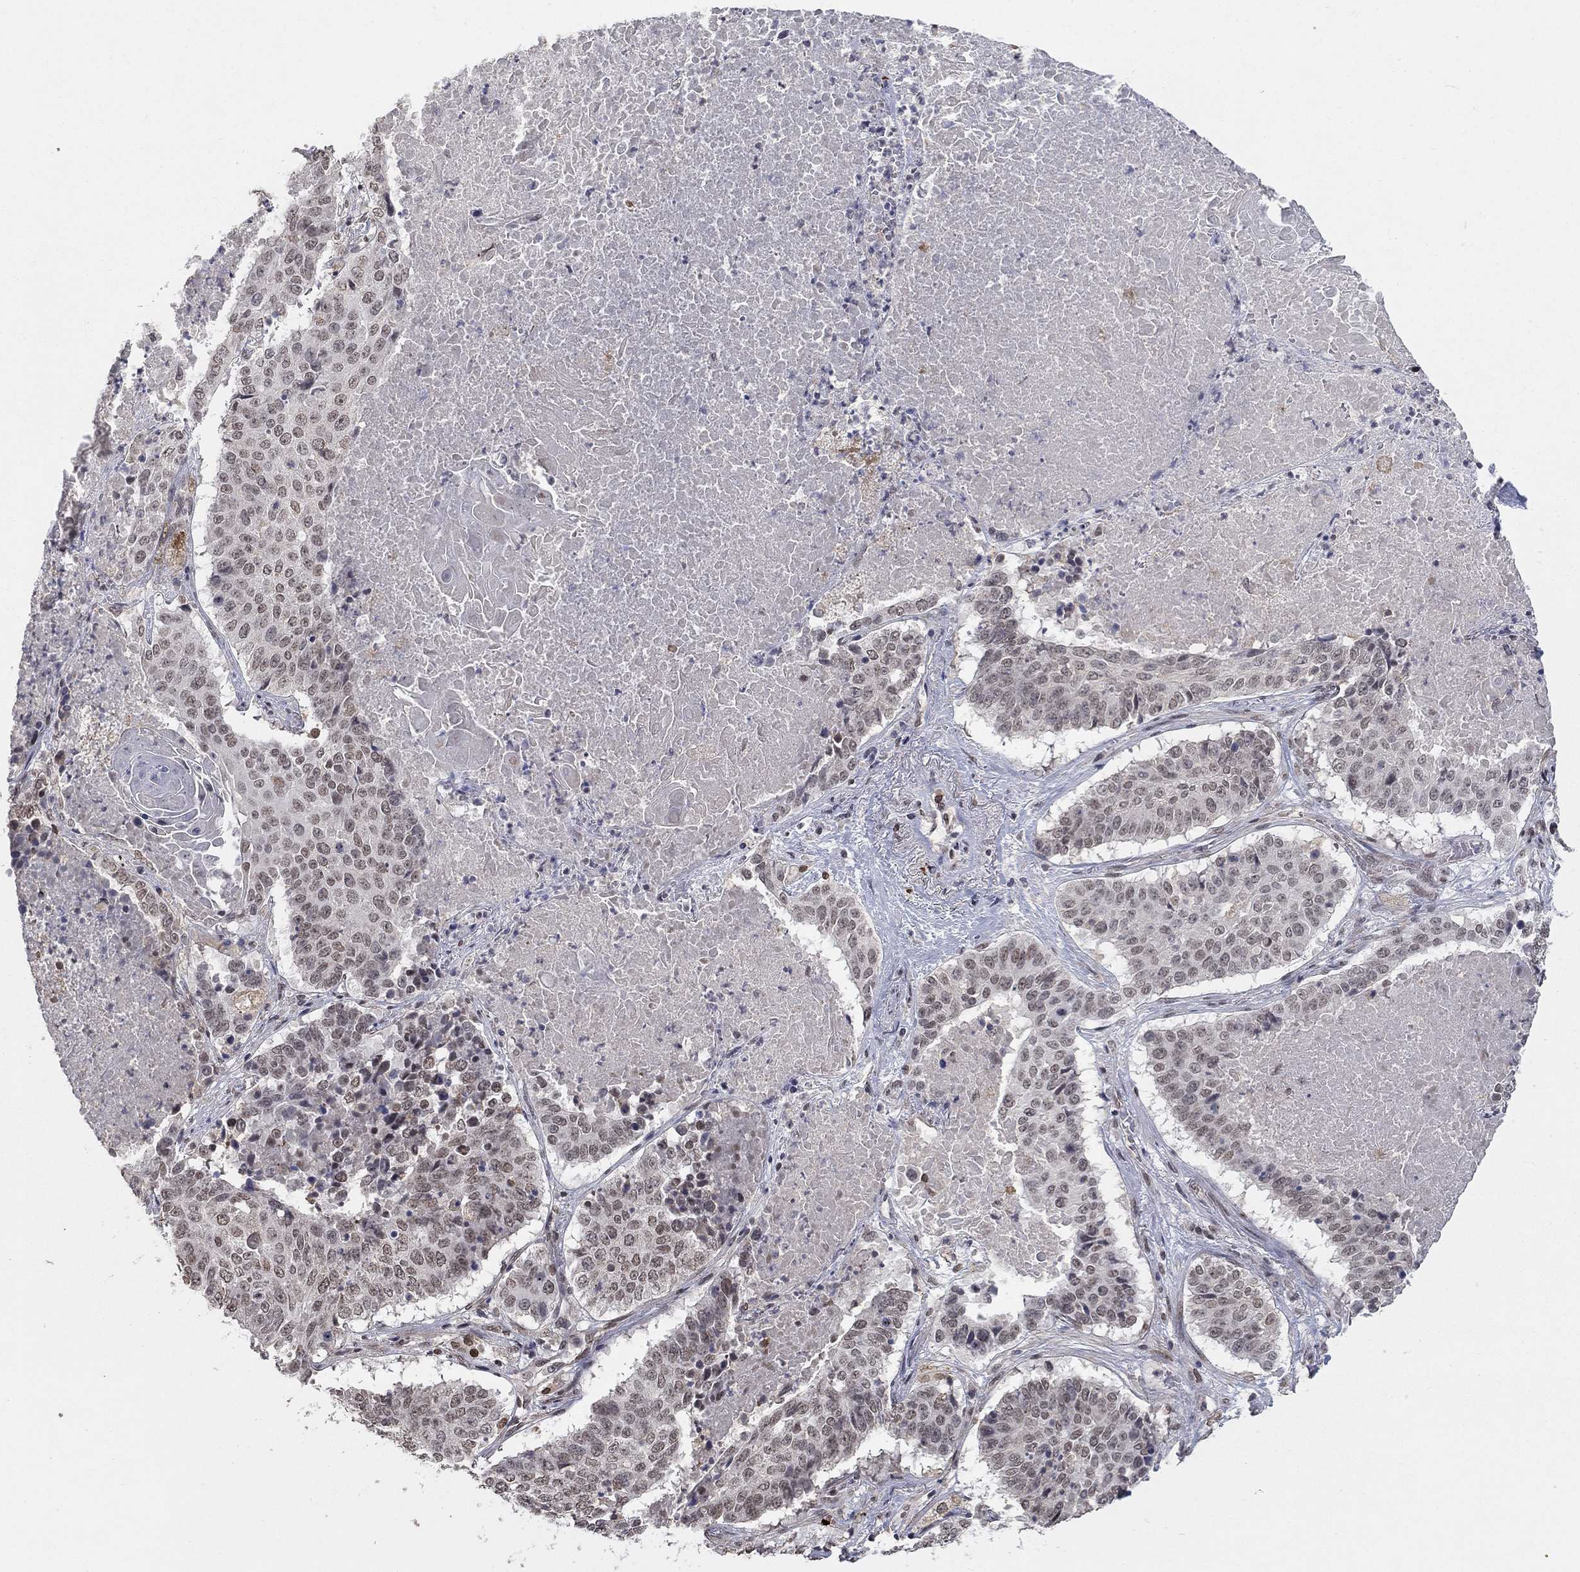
{"staining": {"intensity": "negative", "quantity": "none", "location": "none"}, "tissue": "lung cancer", "cell_type": "Tumor cells", "image_type": "cancer", "snomed": [{"axis": "morphology", "description": "Squamous cell carcinoma, NOS"}, {"axis": "topography", "description": "Lung"}], "caption": "Immunohistochemistry (IHC) photomicrograph of human squamous cell carcinoma (lung) stained for a protein (brown), which shows no positivity in tumor cells.", "gene": "GRIA3", "patient": {"sex": "male", "age": 64}}